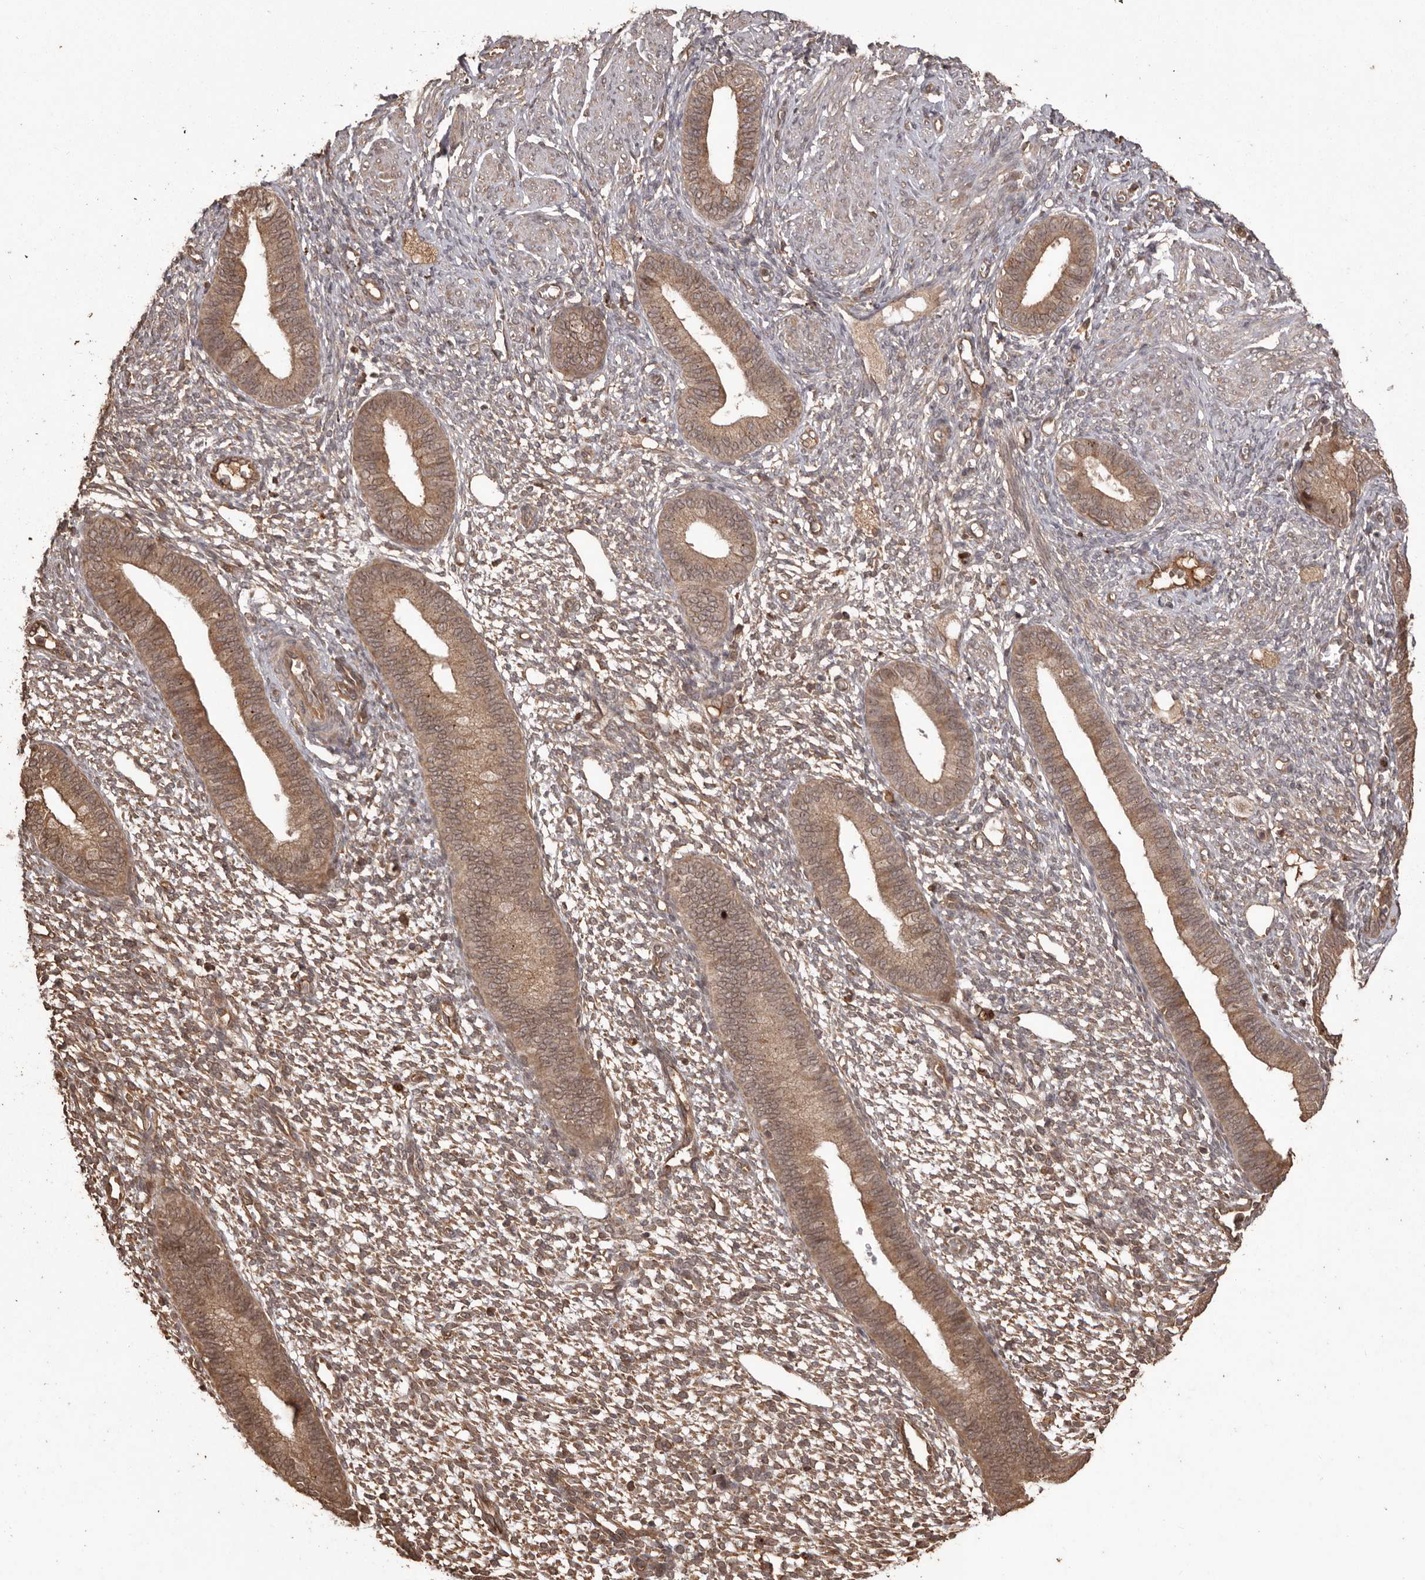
{"staining": {"intensity": "moderate", "quantity": ">75%", "location": "cytoplasmic/membranous"}, "tissue": "endometrium", "cell_type": "Cells in endometrial stroma", "image_type": "normal", "snomed": [{"axis": "morphology", "description": "Normal tissue, NOS"}, {"axis": "topography", "description": "Endometrium"}], "caption": "This image demonstrates immunohistochemistry (IHC) staining of unremarkable human endometrium, with medium moderate cytoplasmic/membranous expression in approximately >75% of cells in endometrial stroma.", "gene": "NUP43", "patient": {"sex": "female", "age": 46}}